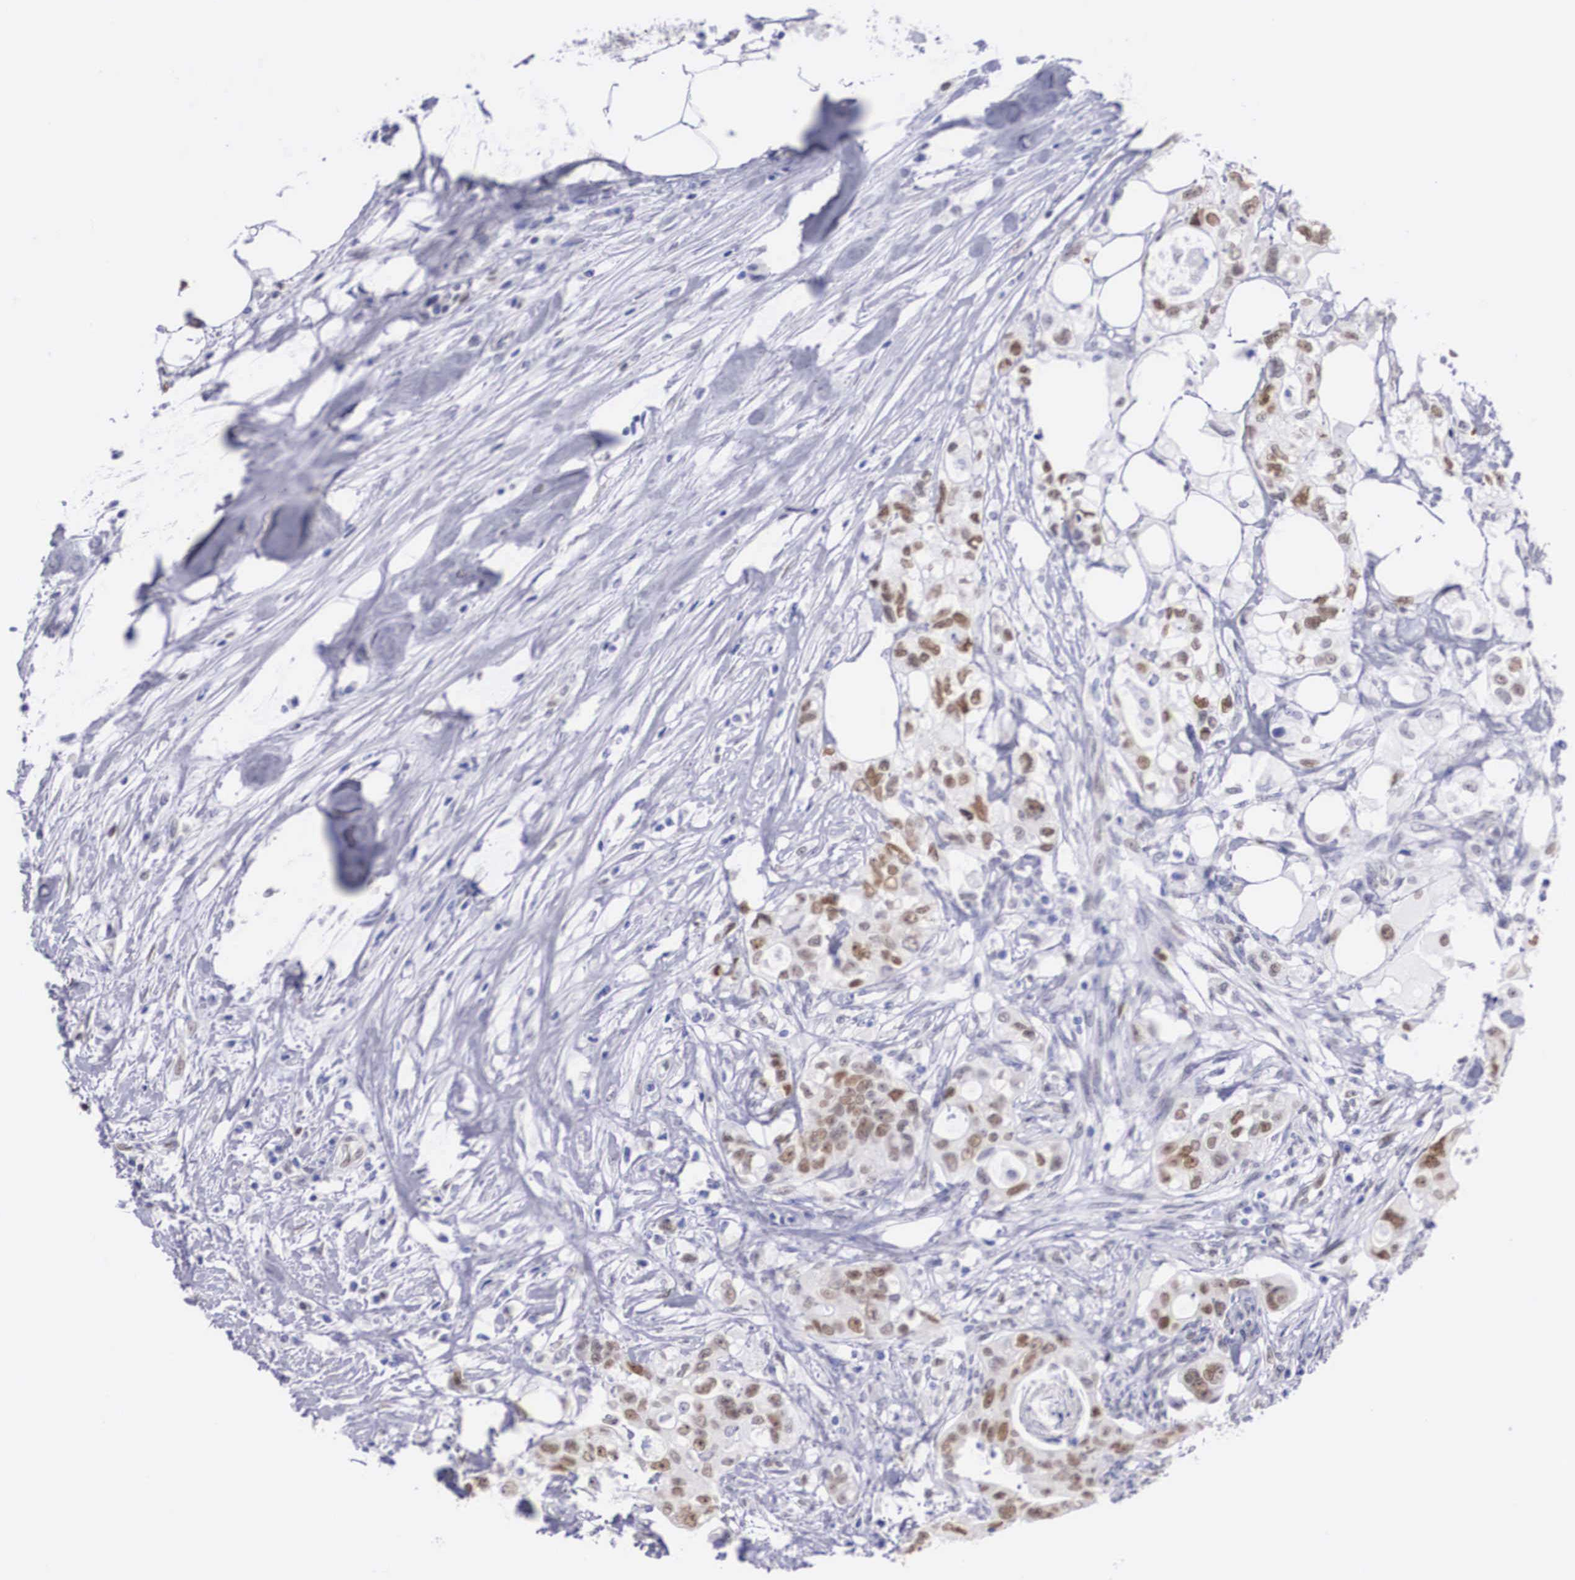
{"staining": {"intensity": "moderate", "quantity": ">75%", "location": "nuclear"}, "tissue": "colorectal cancer", "cell_type": "Tumor cells", "image_type": "cancer", "snomed": [{"axis": "morphology", "description": "Adenocarcinoma, NOS"}, {"axis": "topography", "description": "Rectum"}], "caption": "Adenocarcinoma (colorectal) stained with a protein marker demonstrates moderate staining in tumor cells.", "gene": "HMGN5", "patient": {"sex": "female", "age": 57}}